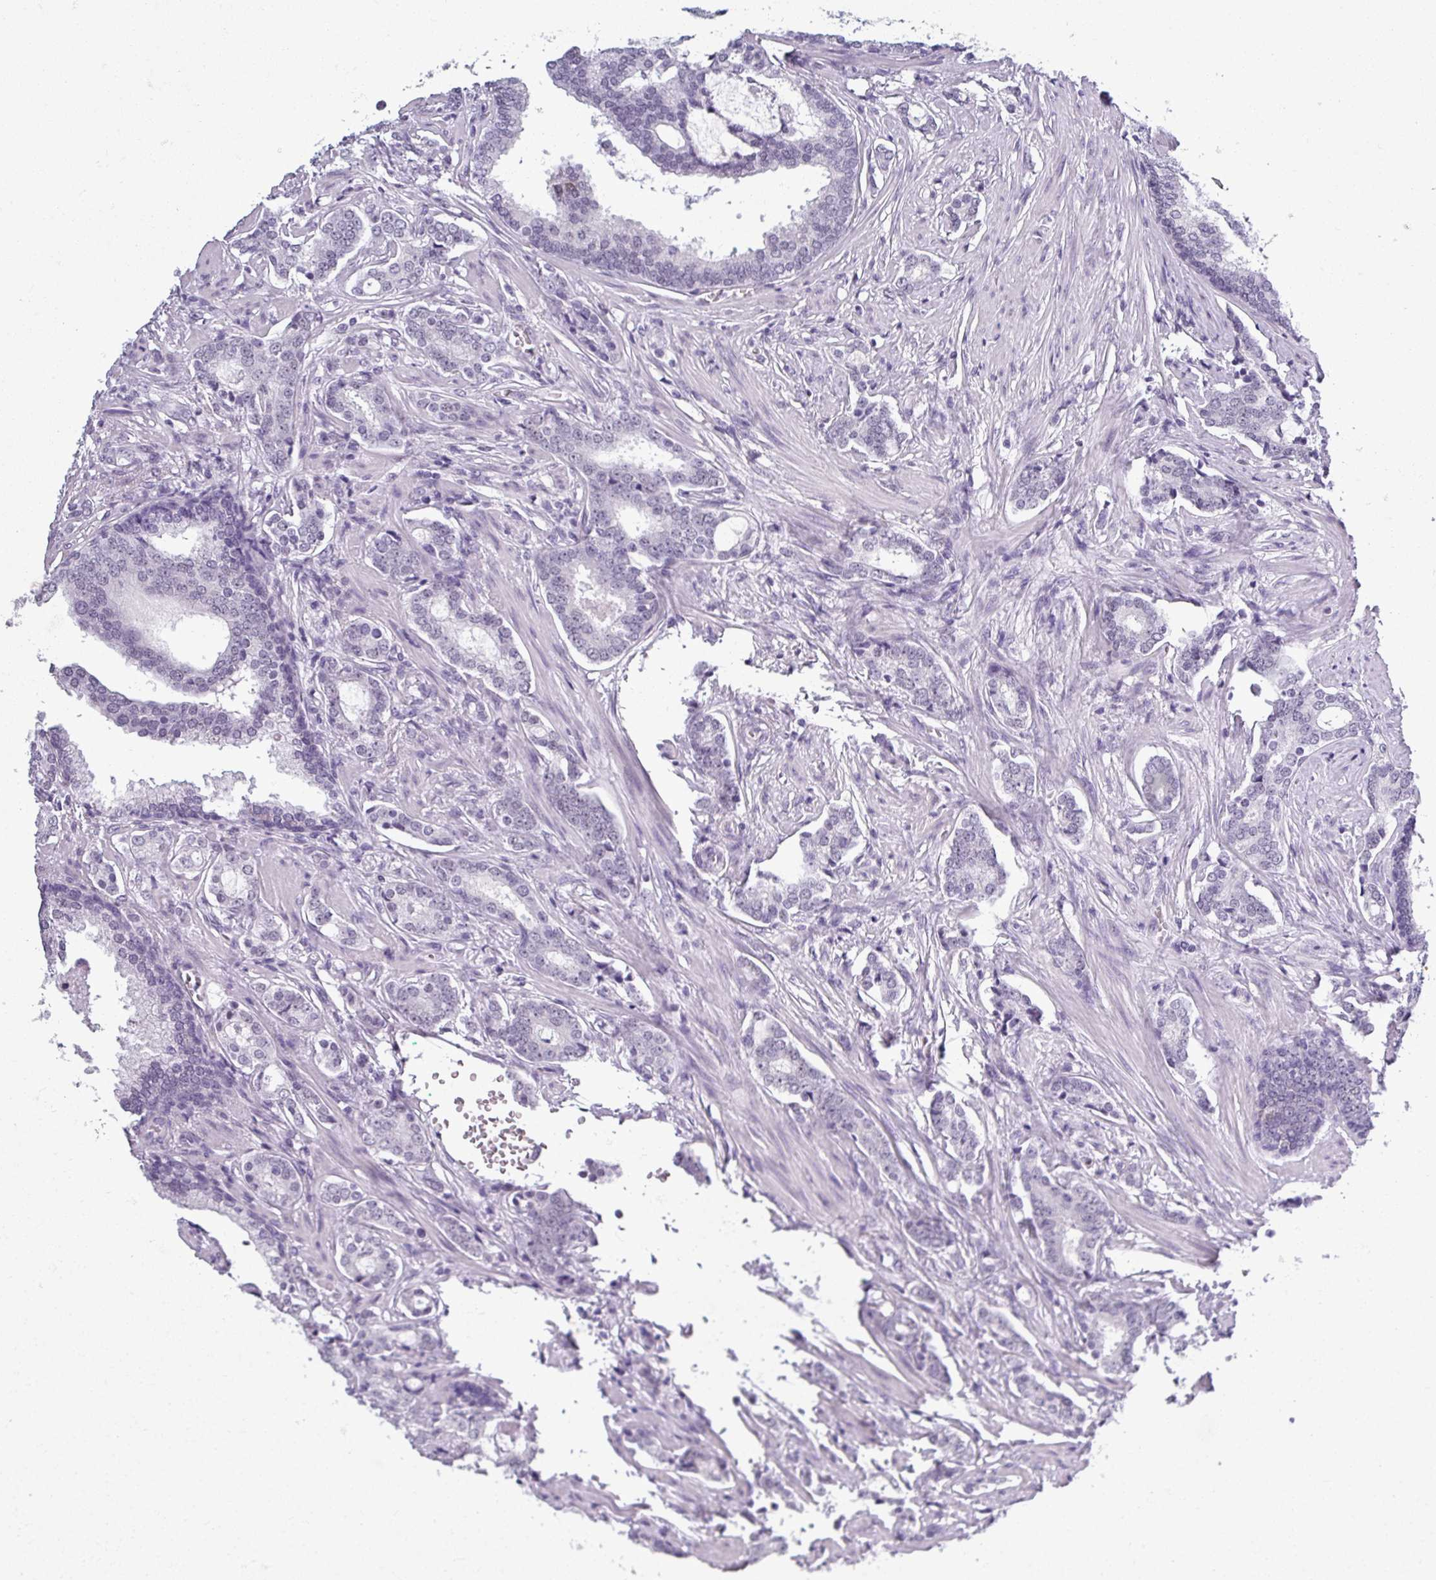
{"staining": {"intensity": "negative", "quantity": "none", "location": "none"}, "tissue": "prostate cancer", "cell_type": "Tumor cells", "image_type": "cancer", "snomed": [{"axis": "morphology", "description": "Adenocarcinoma, High grade"}, {"axis": "topography", "description": "Prostate"}], "caption": "Prostate high-grade adenocarcinoma was stained to show a protein in brown. There is no significant staining in tumor cells. (Stains: DAB immunohistochemistry (IHC) with hematoxylin counter stain, Microscopy: brightfield microscopy at high magnification).", "gene": "SRGAP1", "patient": {"sex": "male", "age": 63}}